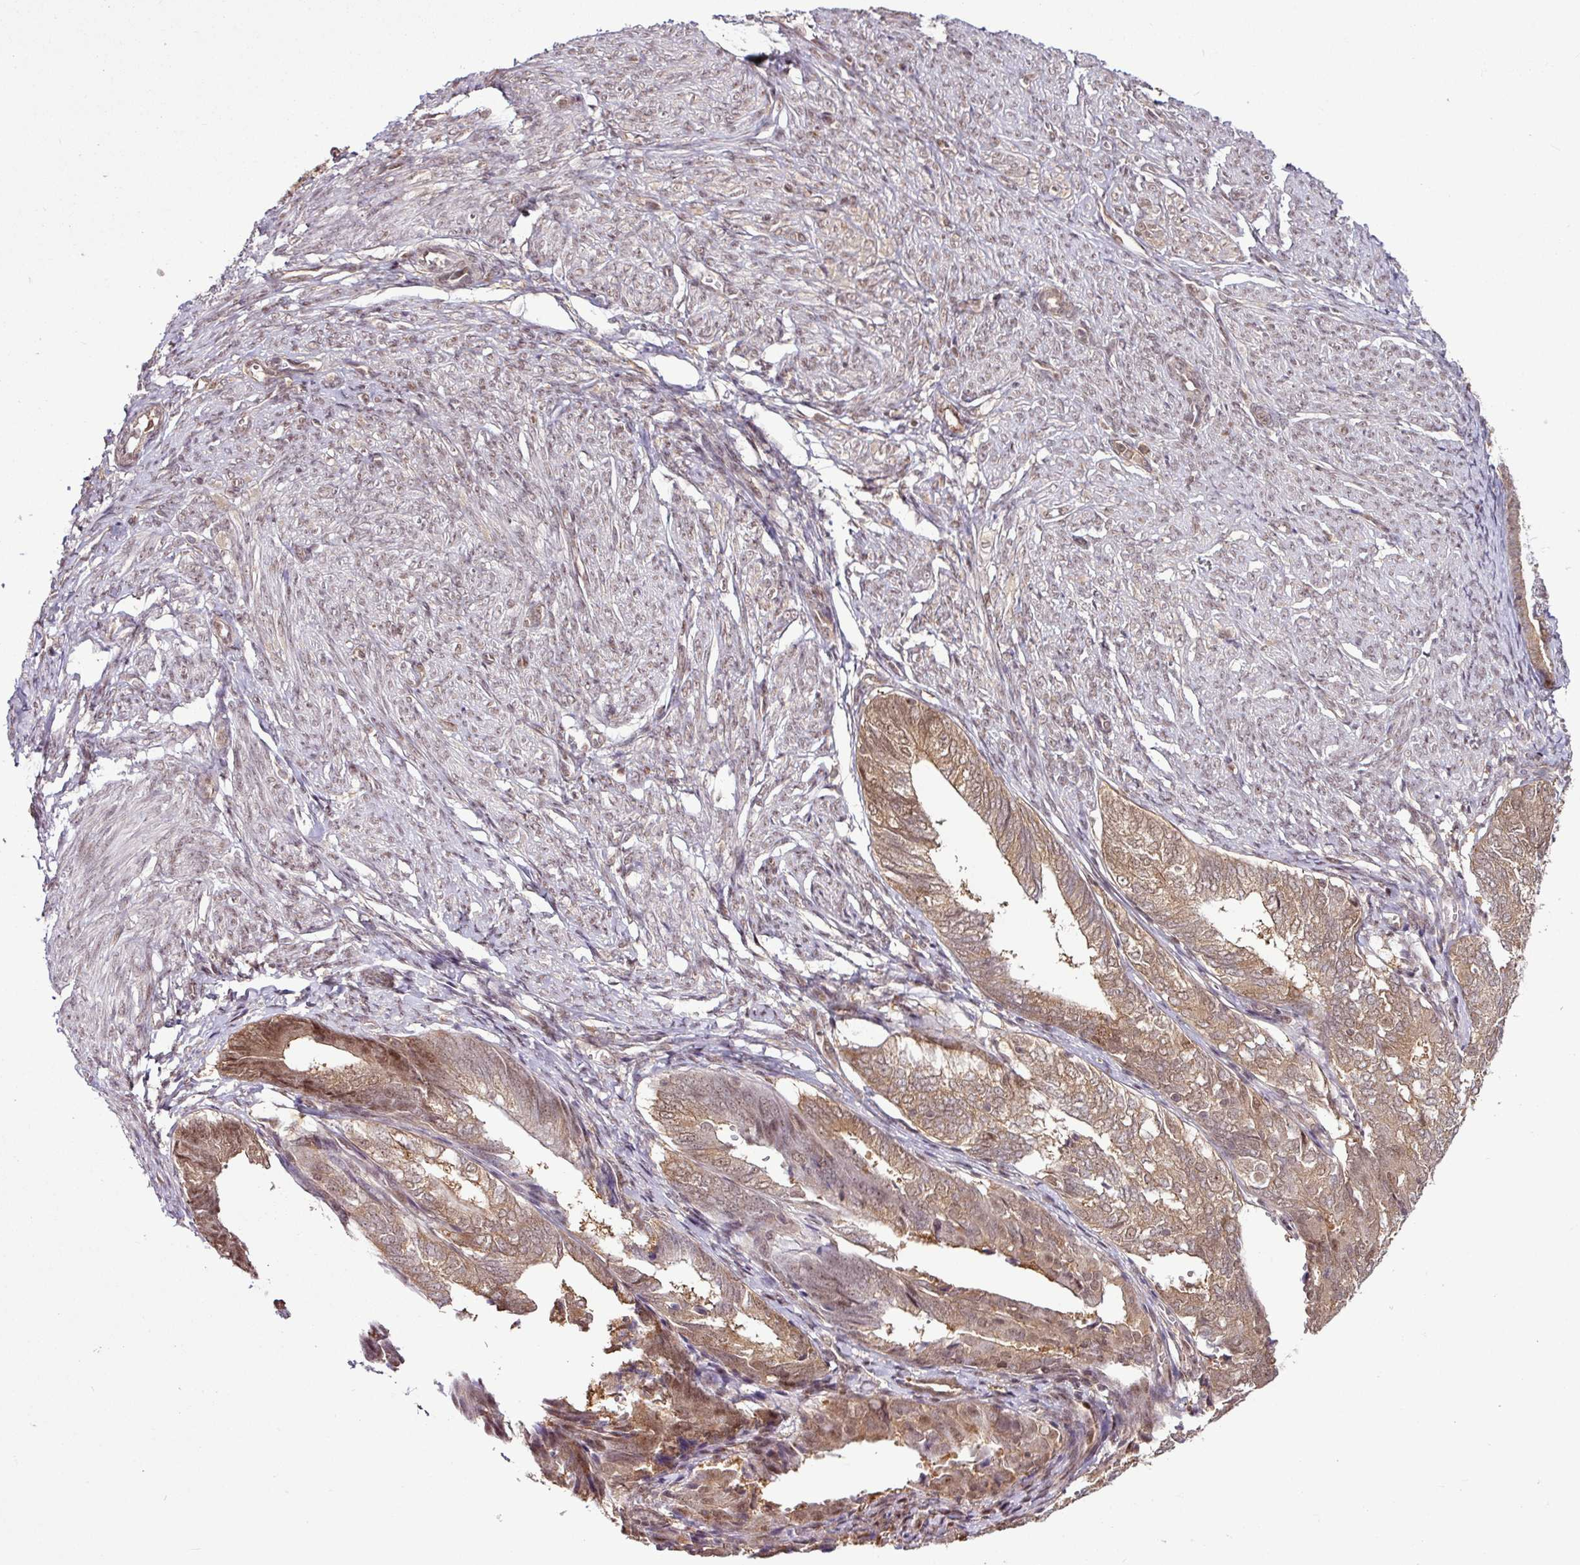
{"staining": {"intensity": "moderate", "quantity": ">75%", "location": "cytoplasmic/membranous,nuclear"}, "tissue": "endometrial cancer", "cell_type": "Tumor cells", "image_type": "cancer", "snomed": [{"axis": "morphology", "description": "Adenocarcinoma, NOS"}, {"axis": "topography", "description": "Endometrium"}], "caption": "This is an image of IHC staining of endometrial cancer (adenocarcinoma), which shows moderate staining in the cytoplasmic/membranous and nuclear of tumor cells.", "gene": "ITPKC", "patient": {"sex": "female", "age": 87}}